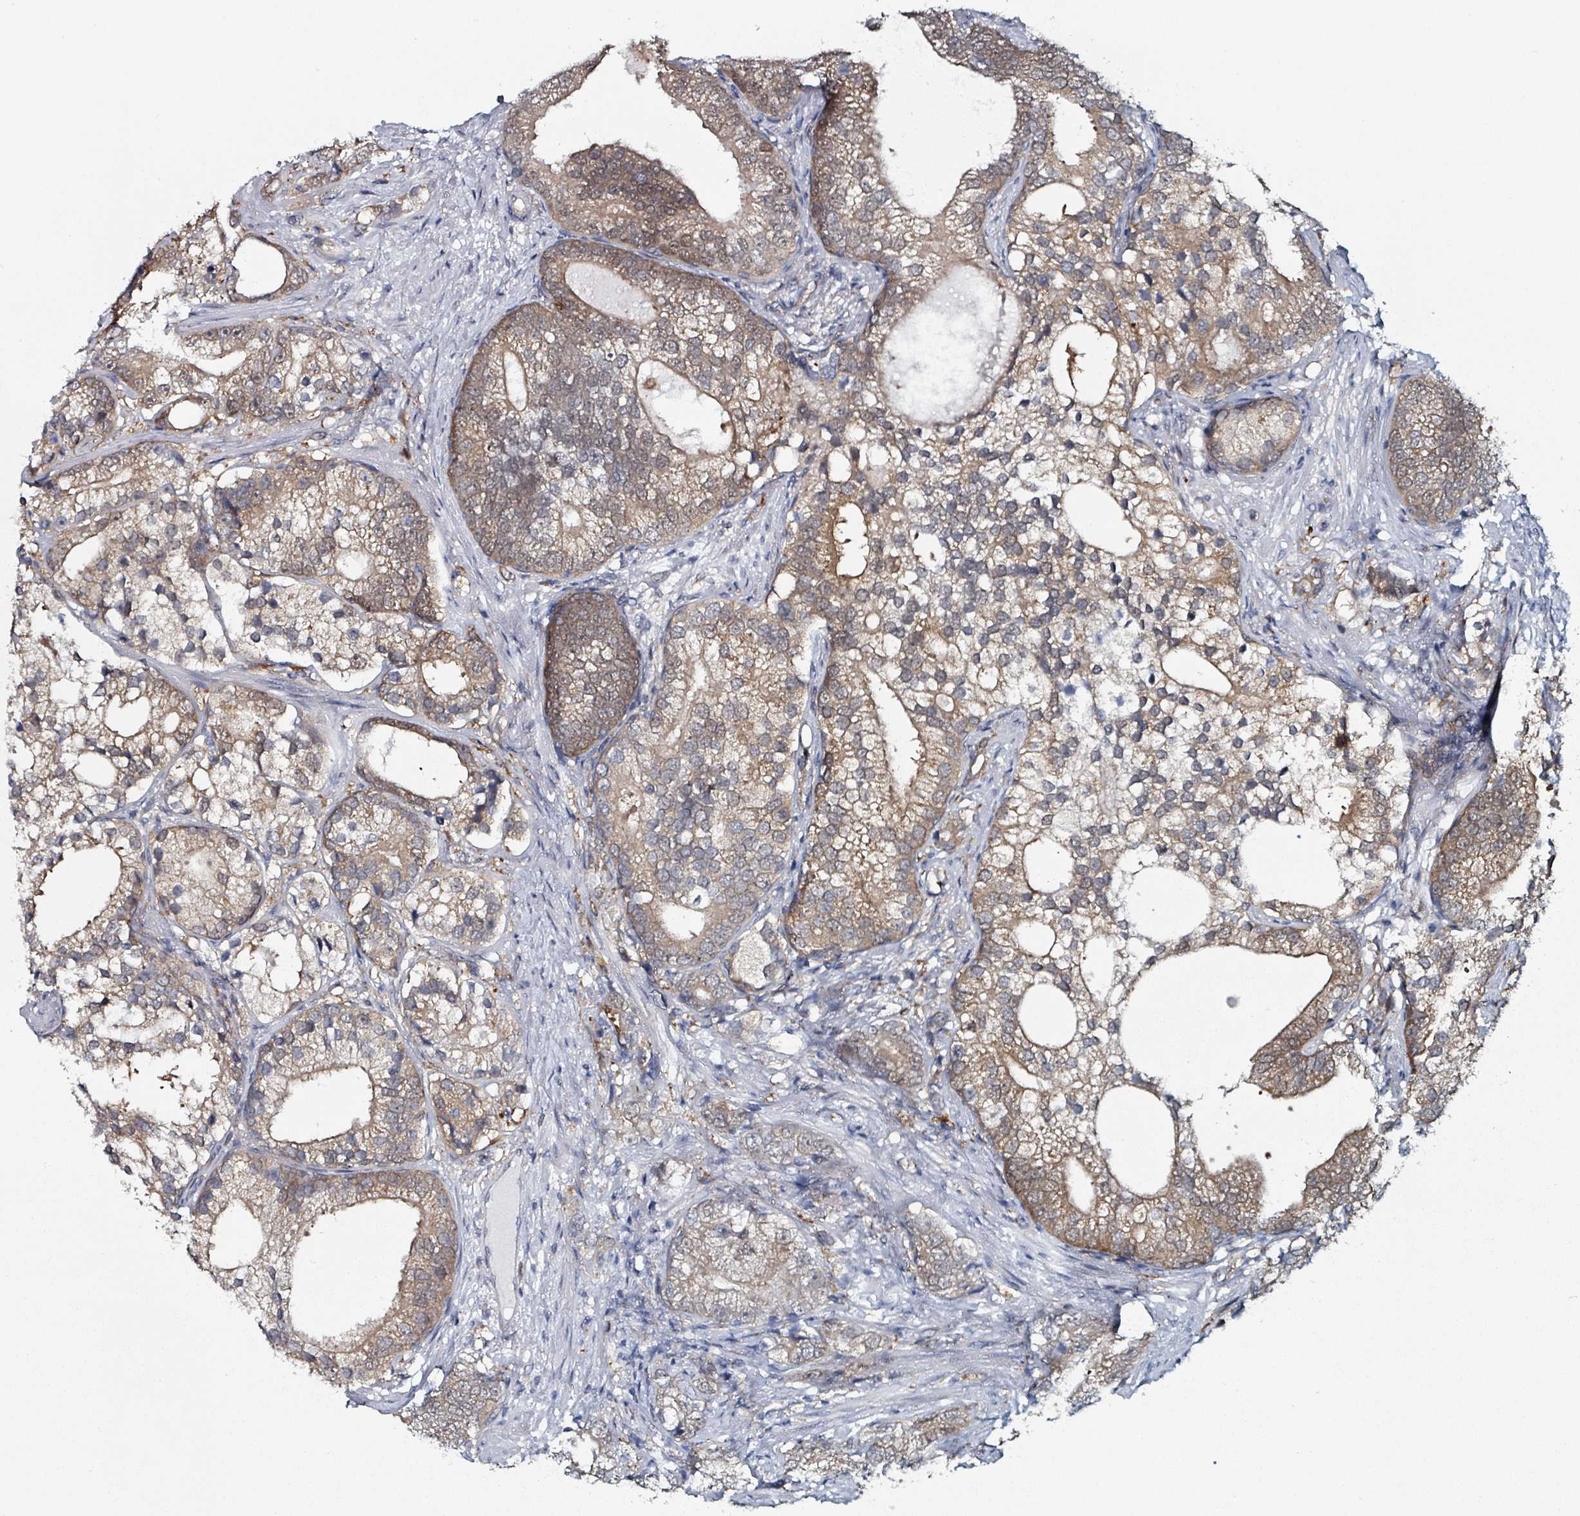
{"staining": {"intensity": "moderate", "quantity": "25%-75%", "location": "cytoplasmic/membranous"}, "tissue": "prostate cancer", "cell_type": "Tumor cells", "image_type": "cancer", "snomed": [{"axis": "morphology", "description": "Adenocarcinoma, High grade"}, {"axis": "topography", "description": "Prostate"}], "caption": "Immunohistochemistry staining of prostate cancer (high-grade adenocarcinoma), which exhibits medium levels of moderate cytoplasmic/membranous positivity in approximately 25%-75% of tumor cells indicating moderate cytoplasmic/membranous protein staining. The staining was performed using DAB (brown) for protein detection and nuclei were counterstained in hematoxylin (blue).", "gene": "B3GAT3", "patient": {"sex": "male", "age": 75}}